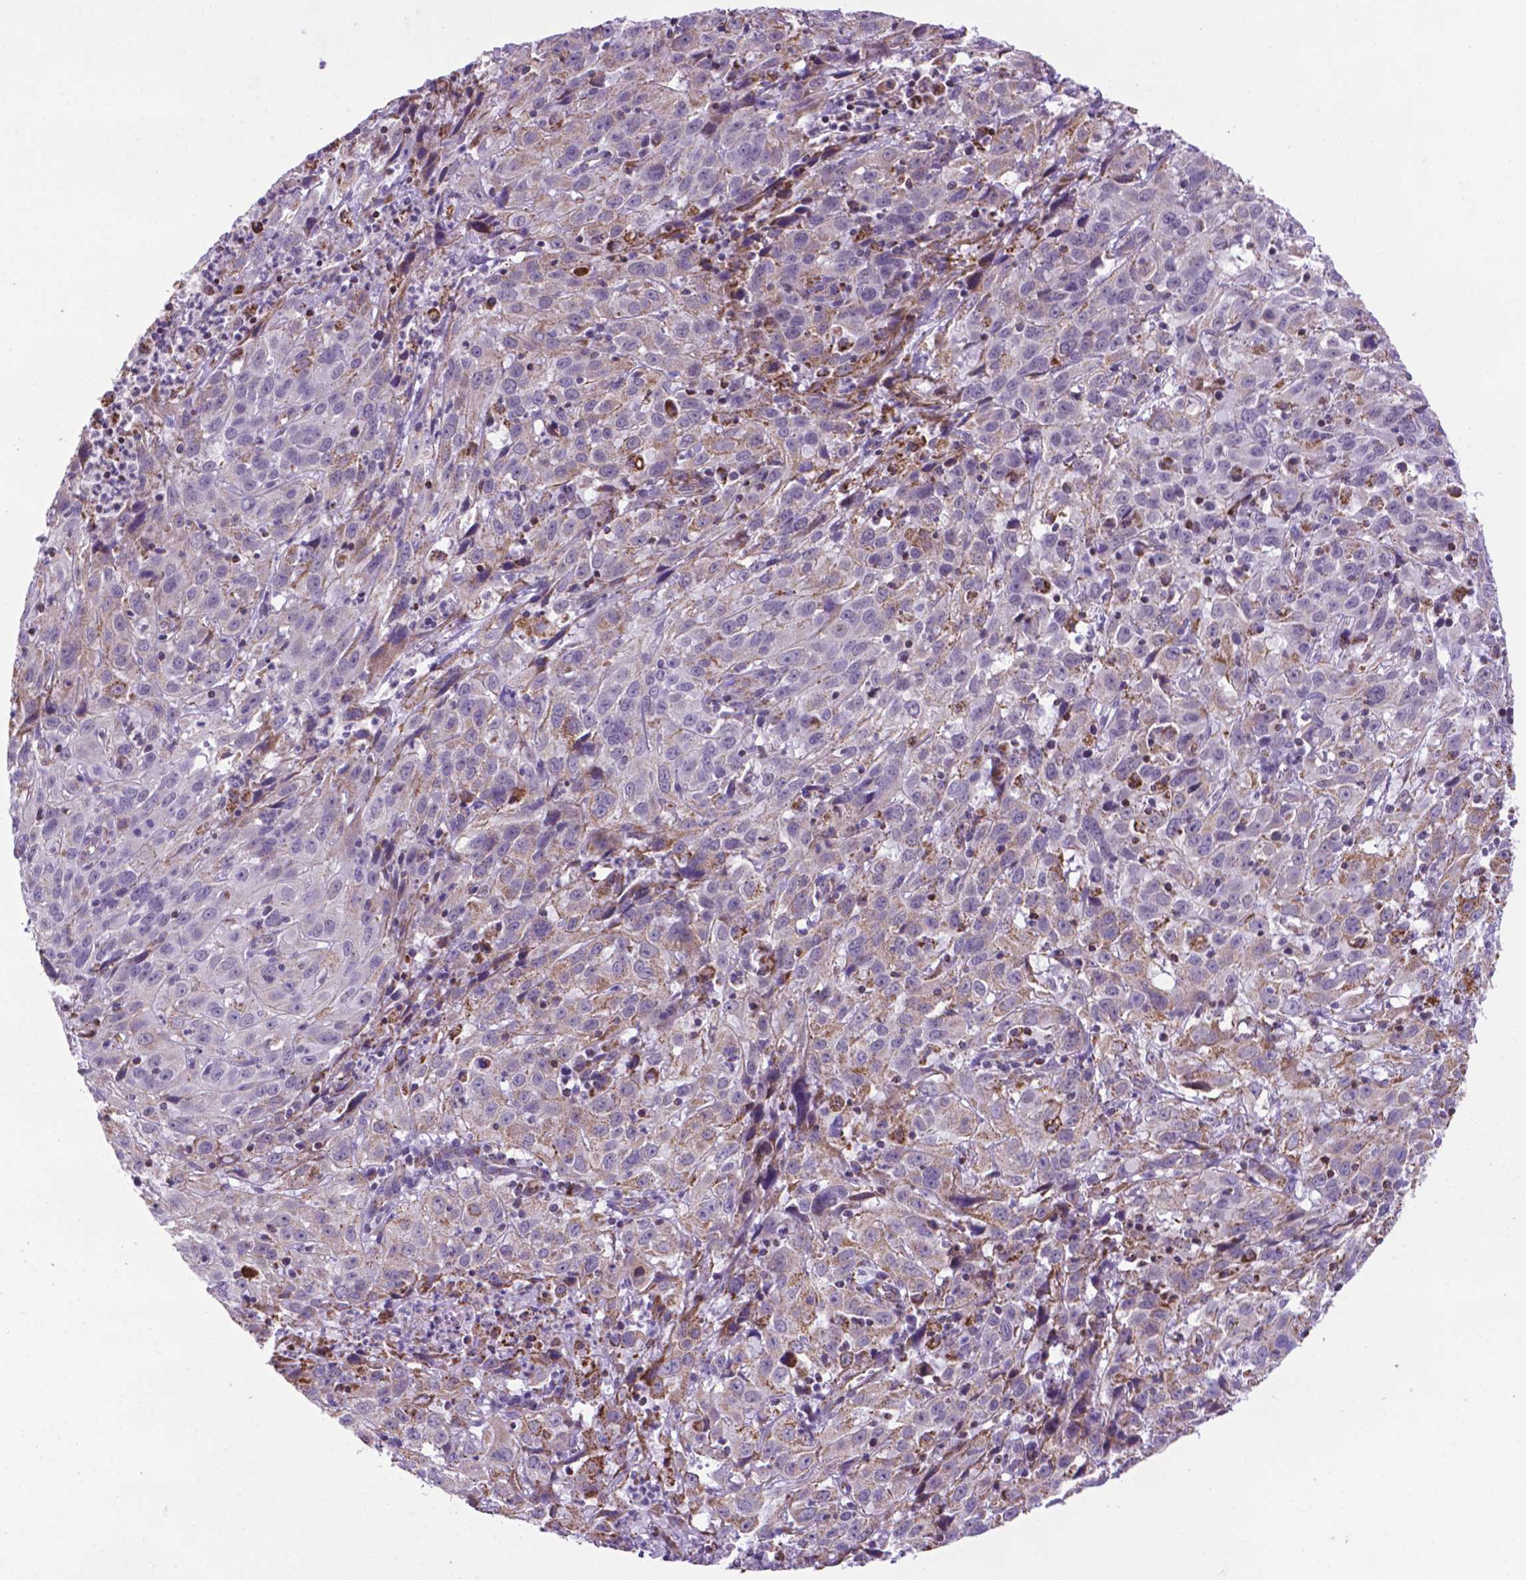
{"staining": {"intensity": "weak", "quantity": "<25%", "location": "cytoplasmic/membranous"}, "tissue": "cervical cancer", "cell_type": "Tumor cells", "image_type": "cancer", "snomed": [{"axis": "morphology", "description": "Squamous cell carcinoma, NOS"}, {"axis": "topography", "description": "Cervix"}], "caption": "Immunohistochemistry (IHC) of squamous cell carcinoma (cervical) reveals no expression in tumor cells. Brightfield microscopy of immunohistochemistry stained with DAB (3,3'-diaminobenzidine) (brown) and hematoxylin (blue), captured at high magnification.", "gene": "POU3F3", "patient": {"sex": "female", "age": 32}}